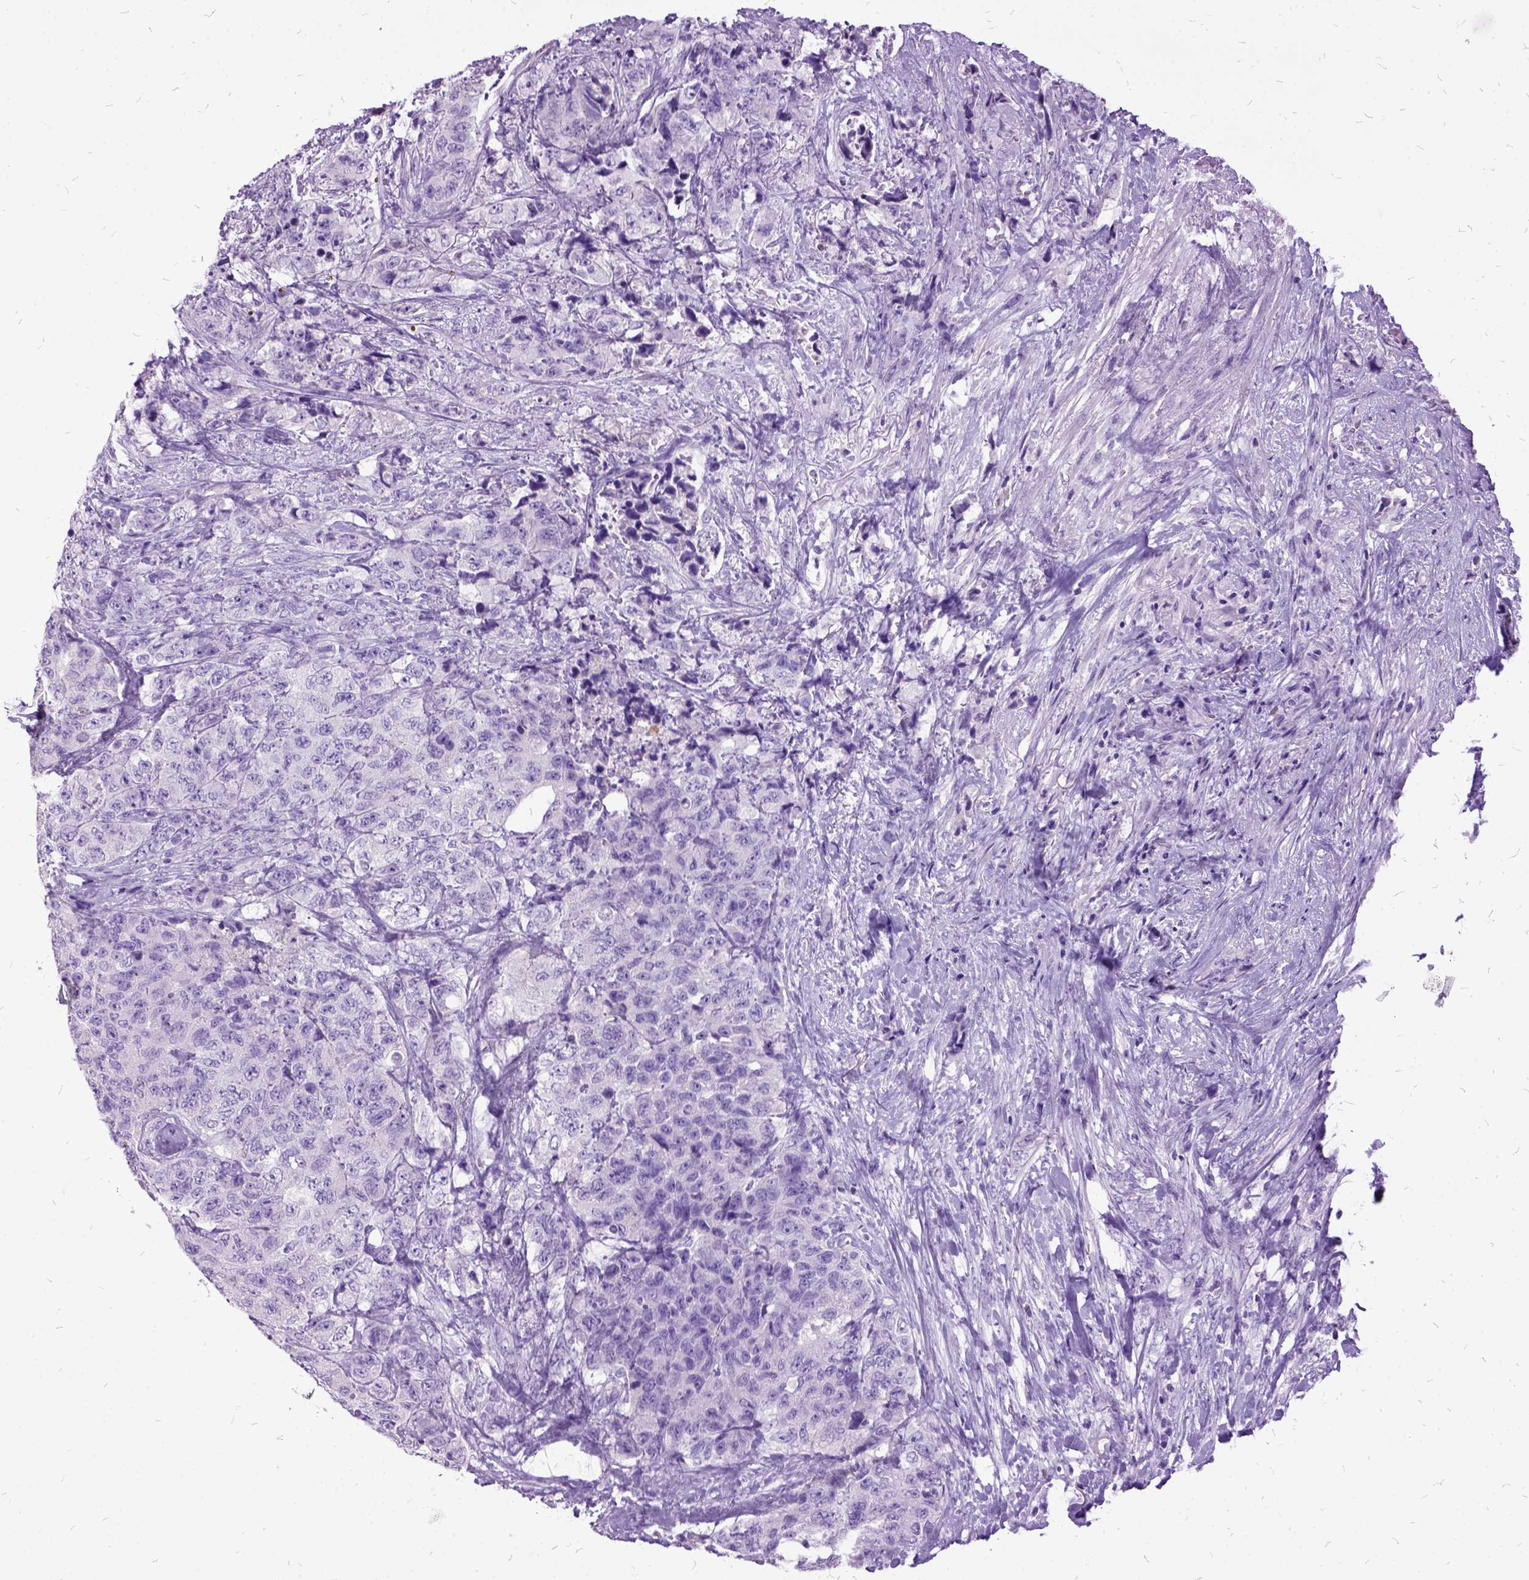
{"staining": {"intensity": "negative", "quantity": "none", "location": "none"}, "tissue": "urothelial cancer", "cell_type": "Tumor cells", "image_type": "cancer", "snomed": [{"axis": "morphology", "description": "Urothelial carcinoma, High grade"}, {"axis": "topography", "description": "Urinary bladder"}], "caption": "Micrograph shows no significant protein positivity in tumor cells of urothelial cancer. (IHC, brightfield microscopy, high magnification).", "gene": "MME", "patient": {"sex": "female", "age": 78}}